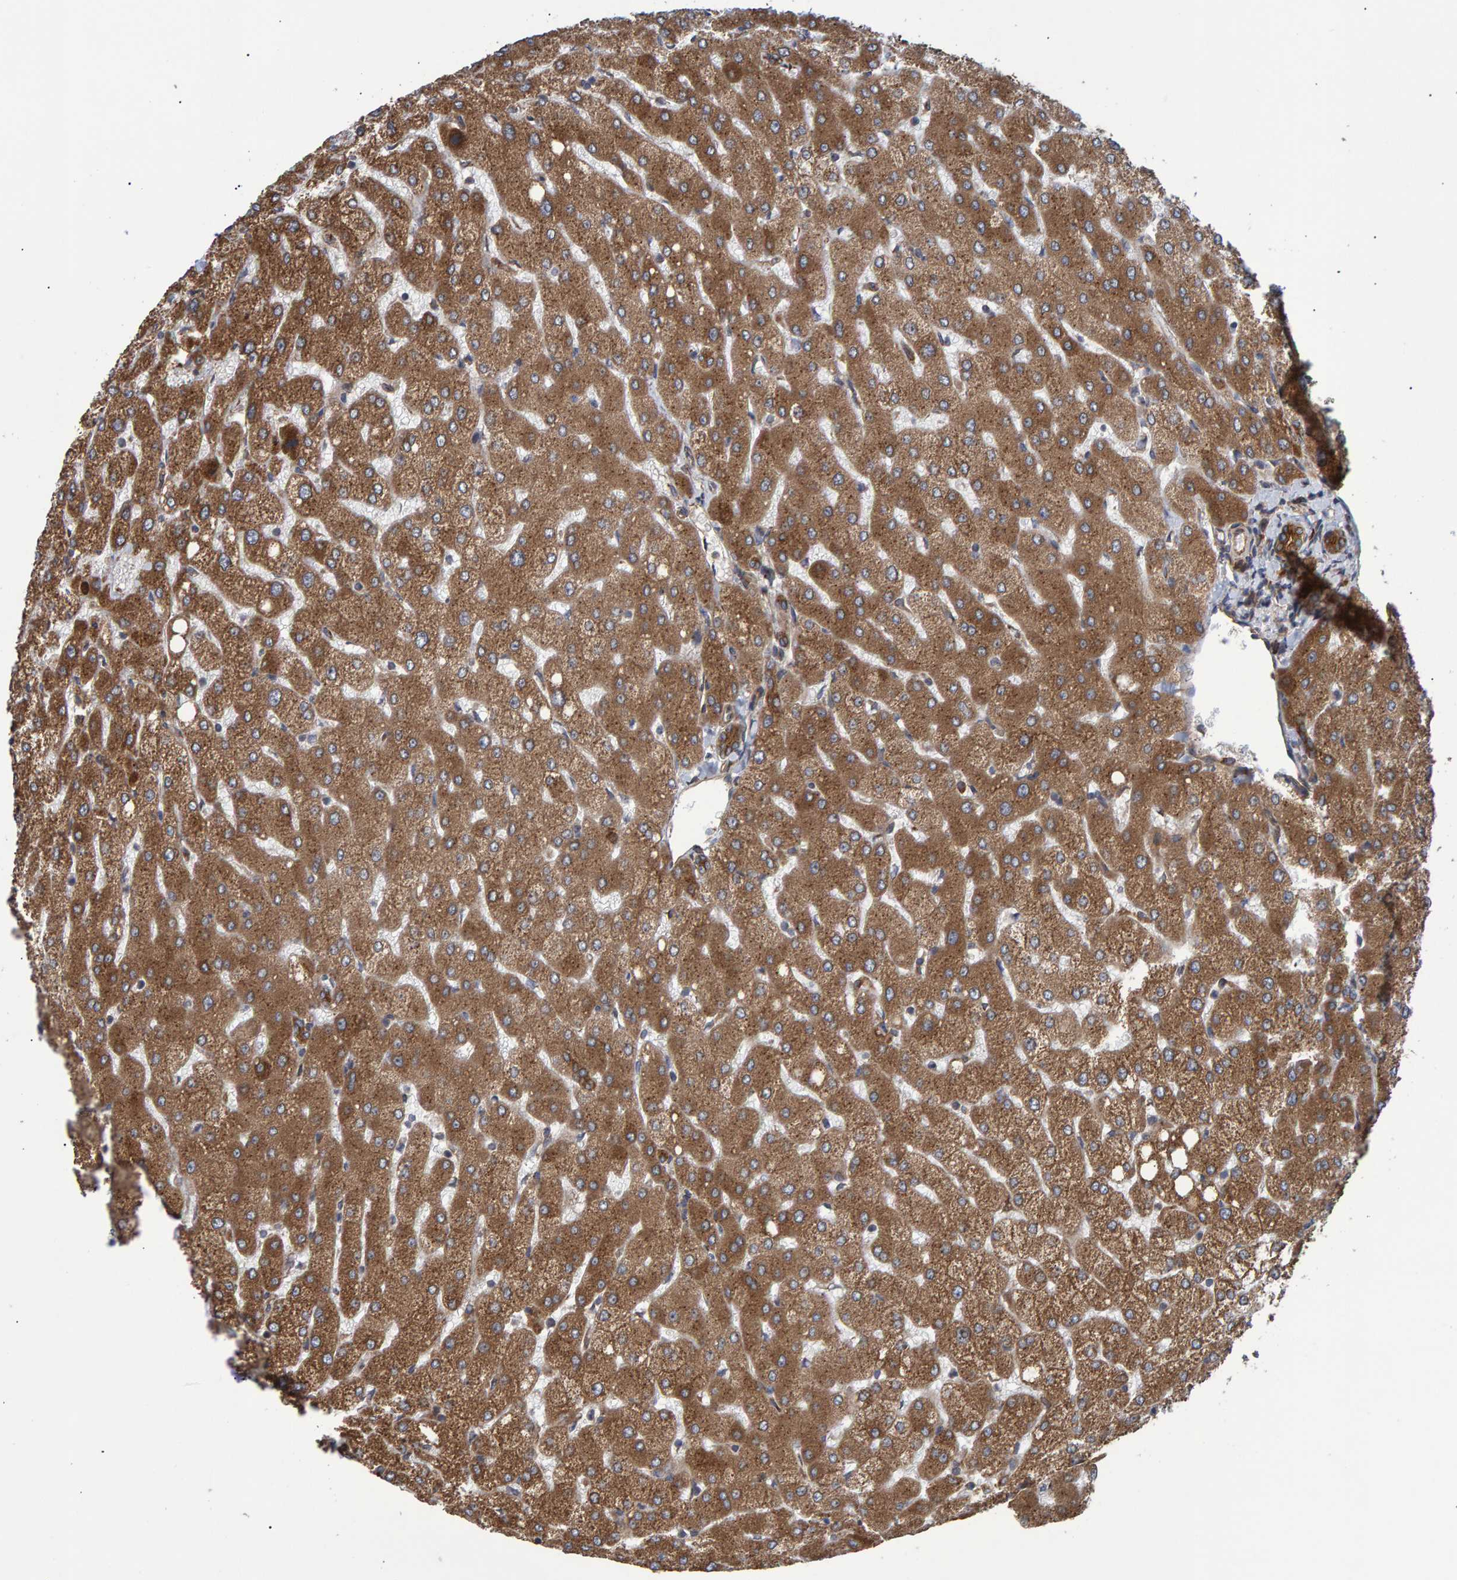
{"staining": {"intensity": "moderate", "quantity": ">75%", "location": "cytoplasmic/membranous"}, "tissue": "liver", "cell_type": "Cholangiocytes", "image_type": "normal", "snomed": [{"axis": "morphology", "description": "Normal tissue, NOS"}, {"axis": "topography", "description": "Liver"}], "caption": "A brown stain shows moderate cytoplasmic/membranous expression of a protein in cholangiocytes of benign liver. Nuclei are stained in blue.", "gene": "FAM117A", "patient": {"sex": "female", "age": 54}}